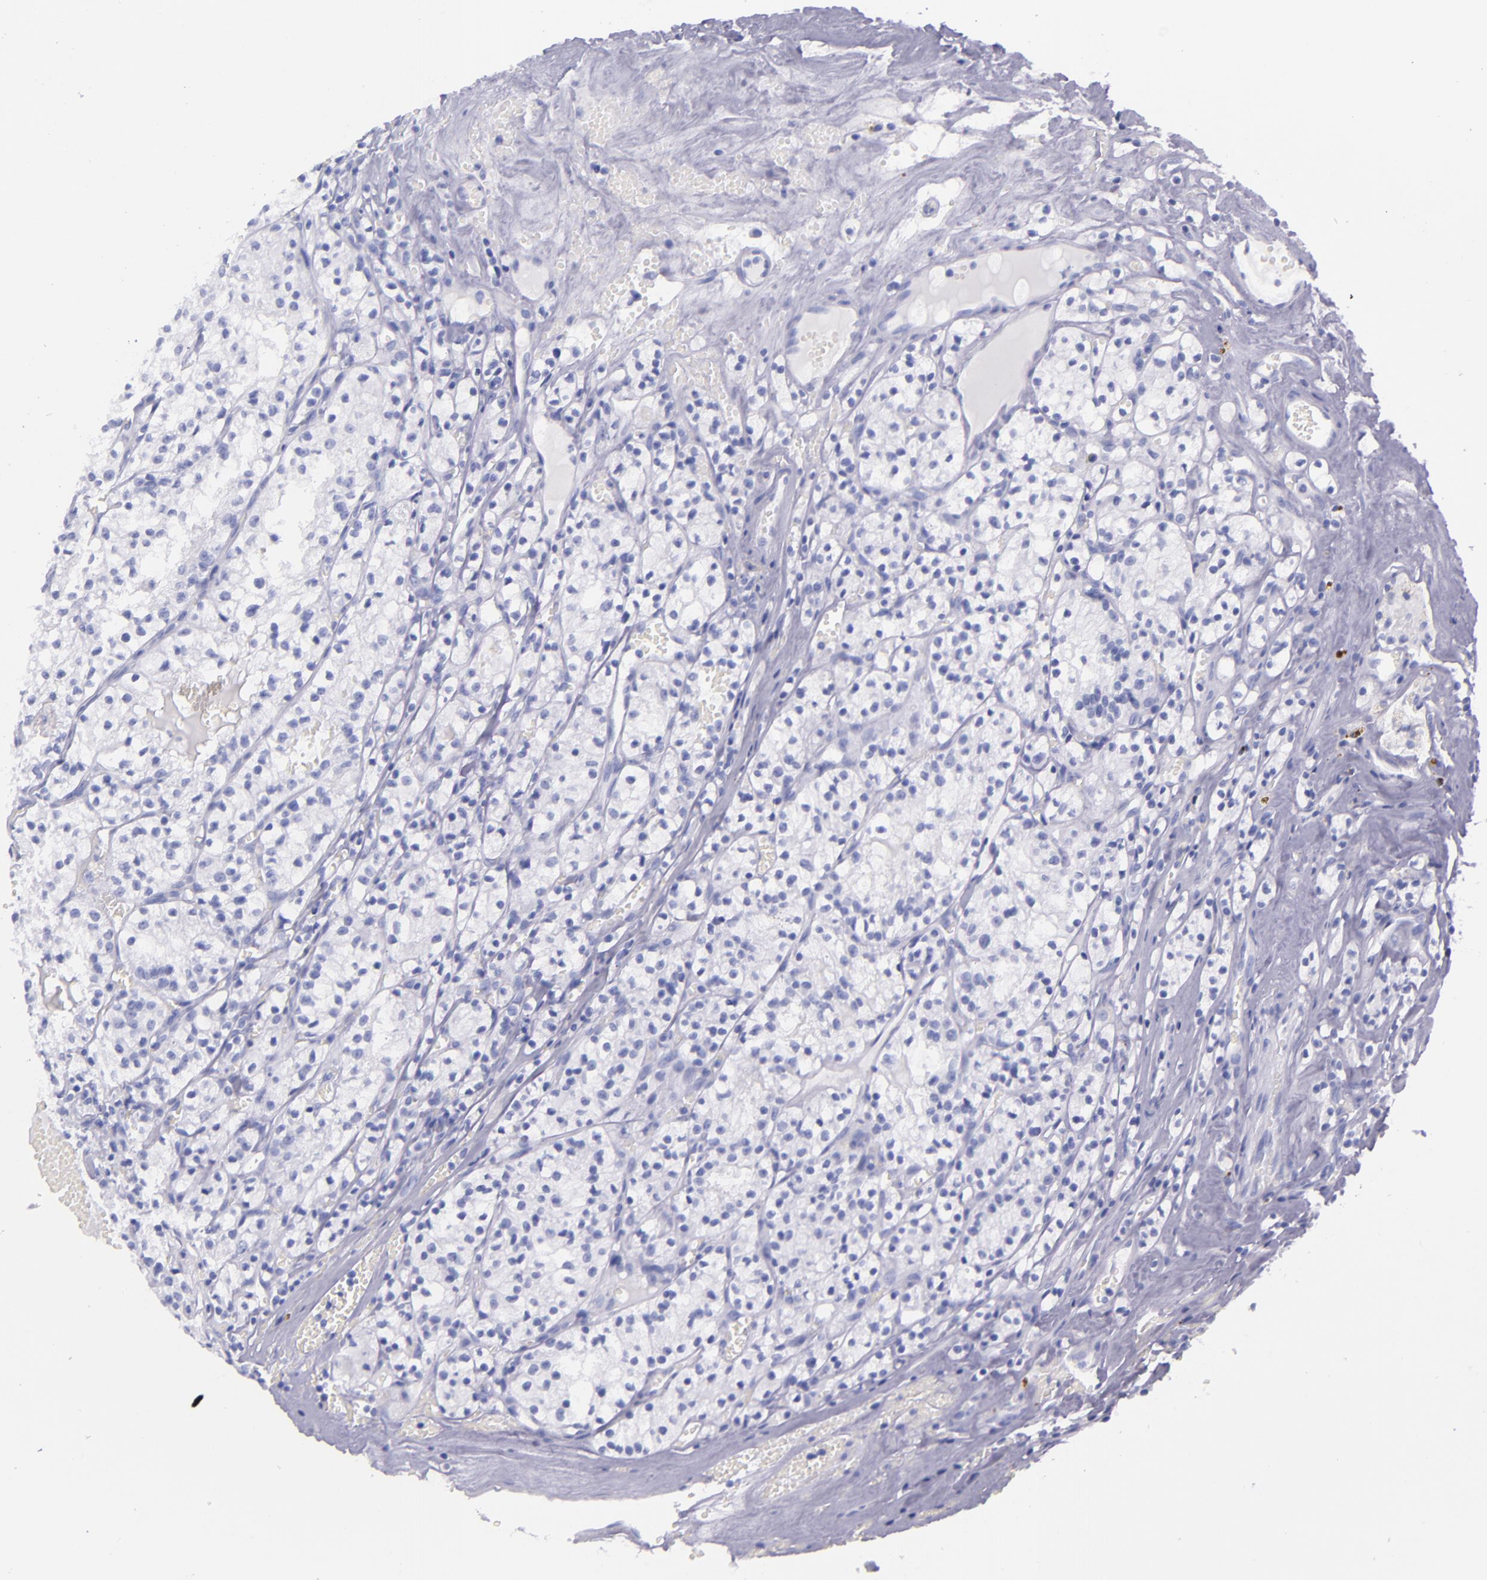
{"staining": {"intensity": "negative", "quantity": "none", "location": "none"}, "tissue": "renal cancer", "cell_type": "Tumor cells", "image_type": "cancer", "snomed": [{"axis": "morphology", "description": "Adenocarcinoma, NOS"}, {"axis": "topography", "description": "Kidney"}], "caption": "Tumor cells are negative for protein expression in human renal cancer.", "gene": "SFTPA2", "patient": {"sex": "male", "age": 61}}